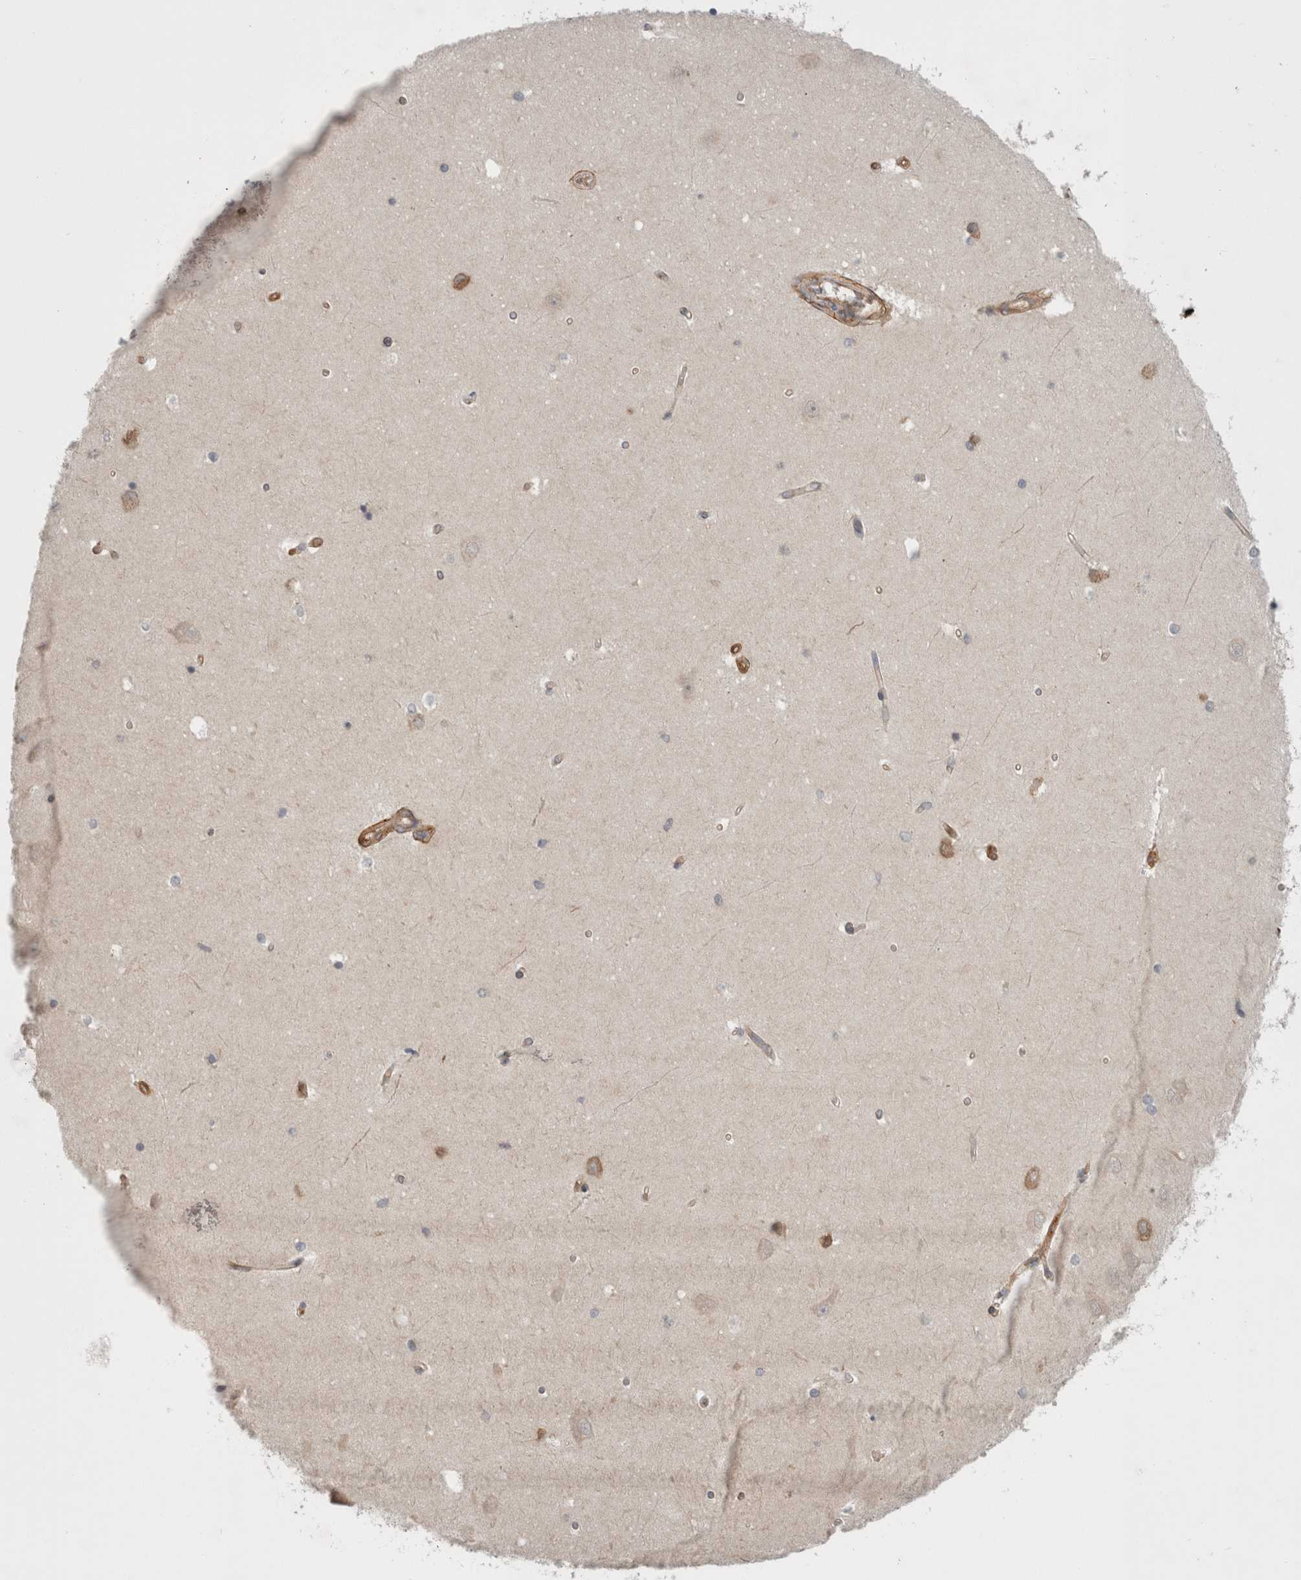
{"staining": {"intensity": "moderate", "quantity": "<25%", "location": "cytoplasmic/membranous"}, "tissue": "hippocampus", "cell_type": "Glial cells", "image_type": "normal", "snomed": [{"axis": "morphology", "description": "Normal tissue, NOS"}, {"axis": "topography", "description": "Hippocampus"}], "caption": "A photomicrograph showing moderate cytoplasmic/membranous expression in approximately <25% of glial cells in benign hippocampus, as visualized by brown immunohistochemical staining.", "gene": "RASAL2", "patient": {"sex": "male", "age": 45}}